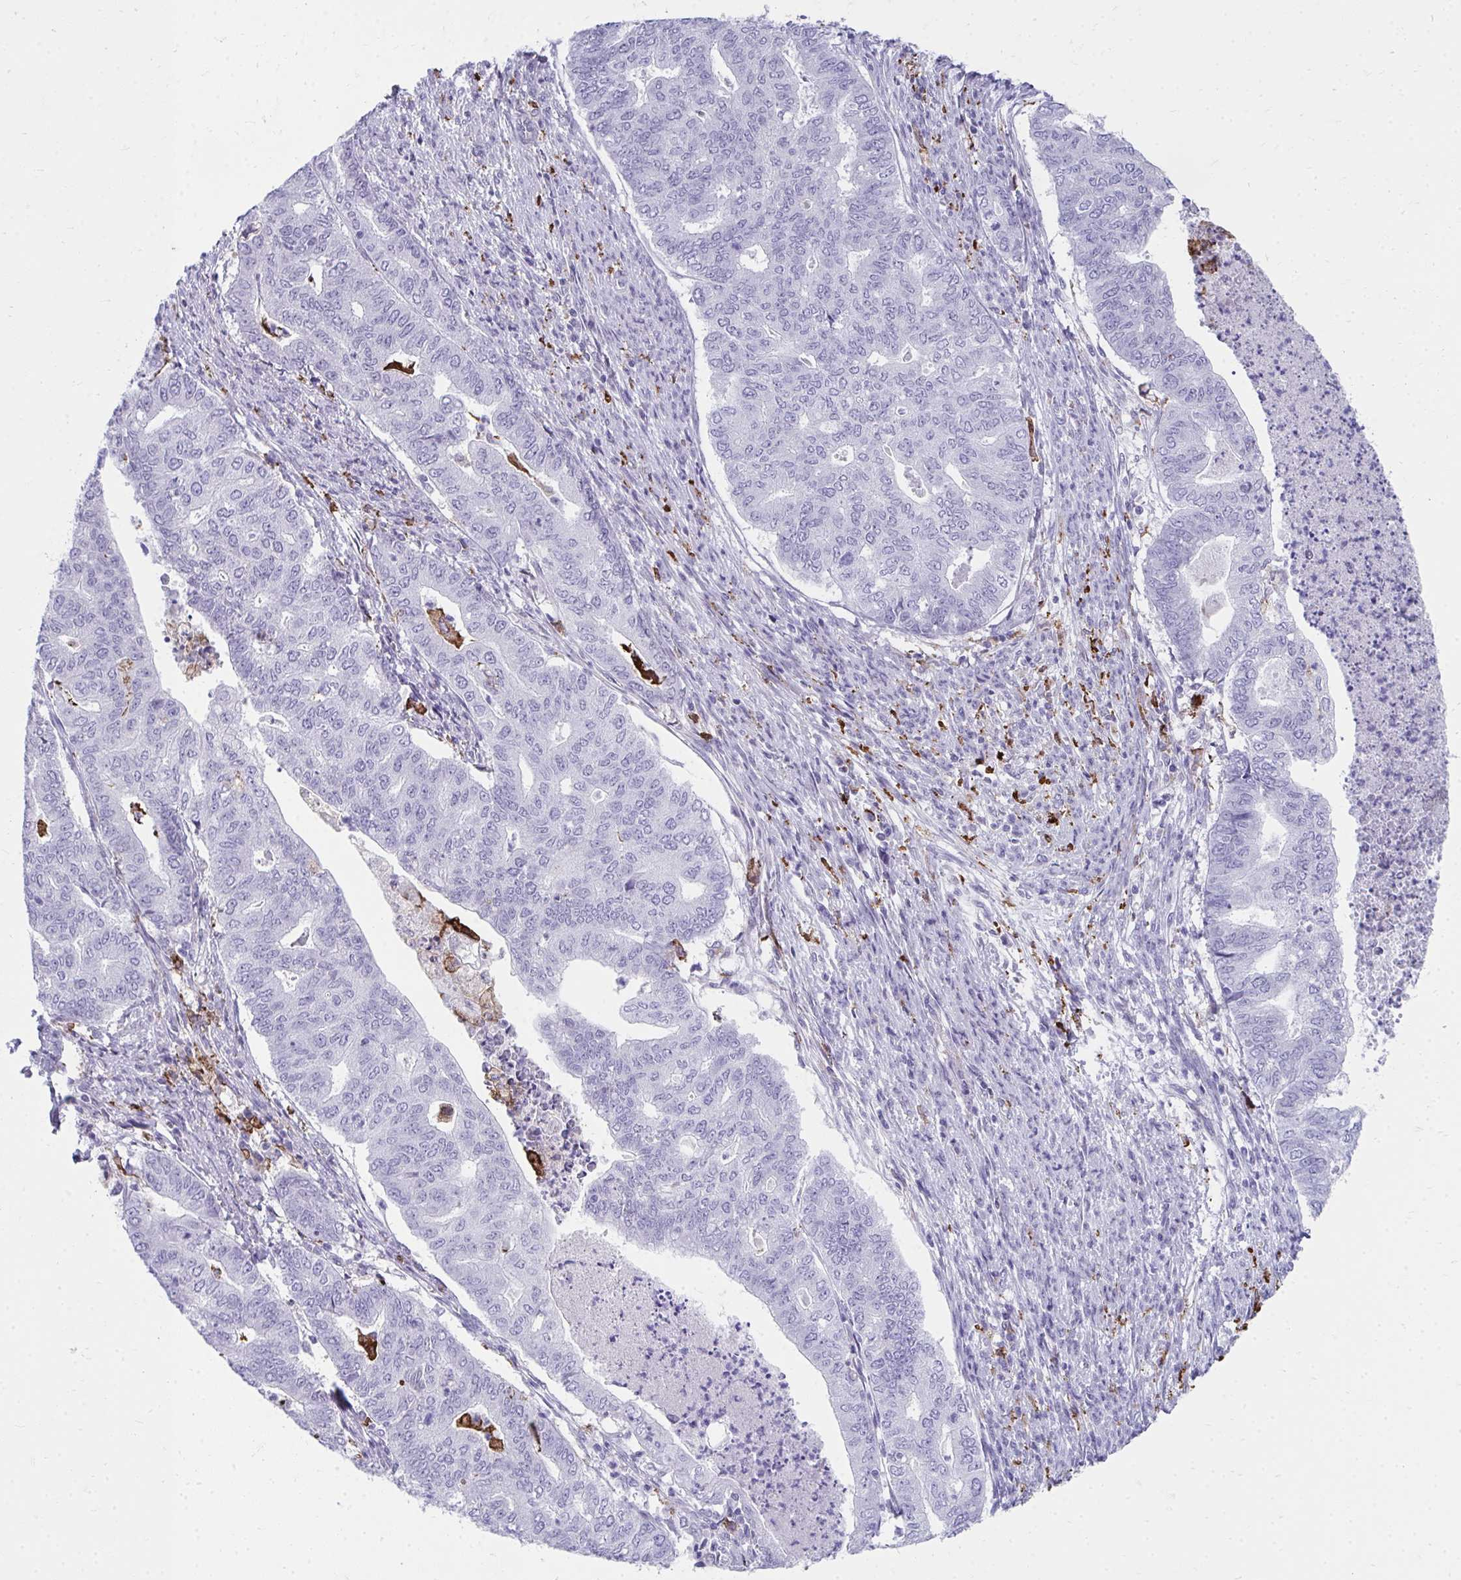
{"staining": {"intensity": "negative", "quantity": "none", "location": "none"}, "tissue": "endometrial cancer", "cell_type": "Tumor cells", "image_type": "cancer", "snomed": [{"axis": "morphology", "description": "Adenocarcinoma, NOS"}, {"axis": "topography", "description": "Endometrium"}], "caption": "Protein analysis of endometrial cancer (adenocarcinoma) exhibits no significant staining in tumor cells. (DAB (3,3'-diaminobenzidine) IHC with hematoxylin counter stain).", "gene": "CD163", "patient": {"sex": "female", "age": 79}}